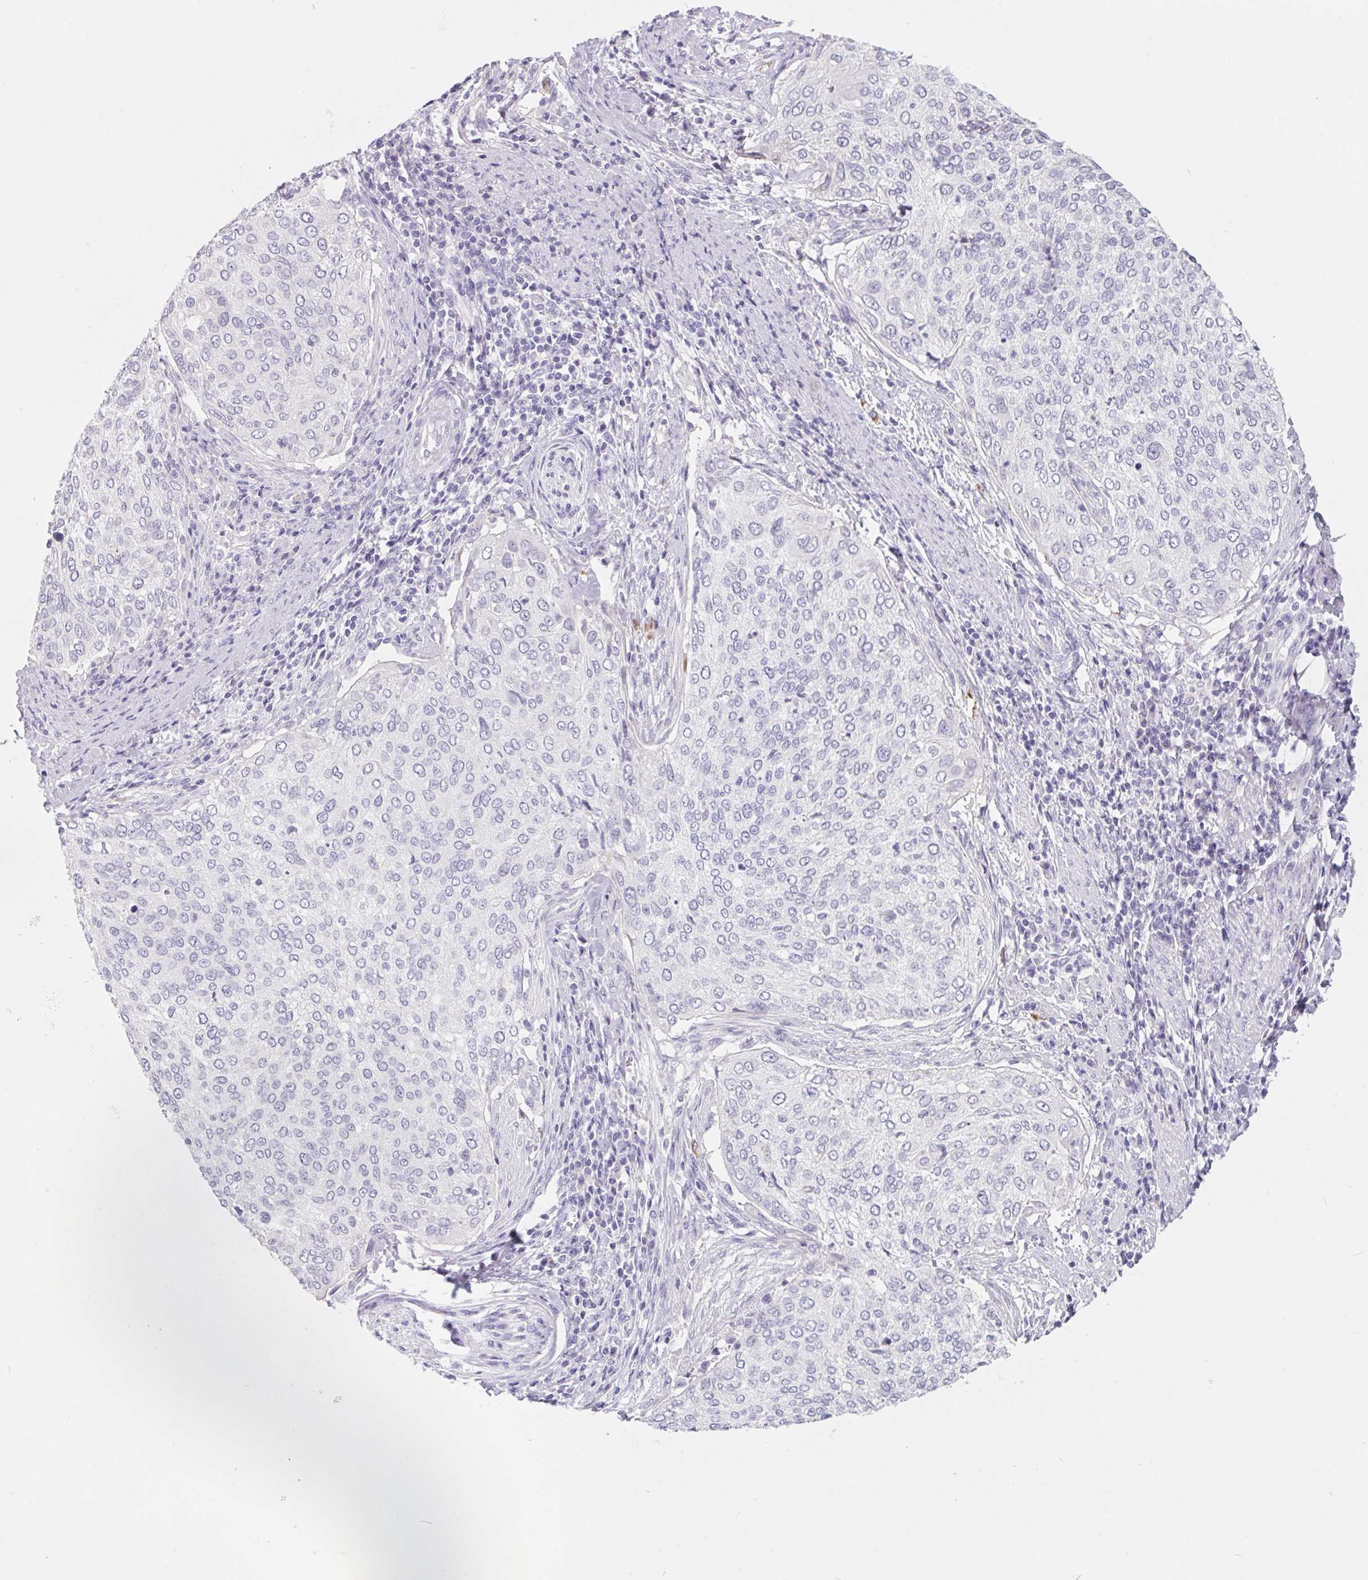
{"staining": {"intensity": "negative", "quantity": "none", "location": "none"}, "tissue": "cervical cancer", "cell_type": "Tumor cells", "image_type": "cancer", "snomed": [{"axis": "morphology", "description": "Squamous cell carcinoma, NOS"}, {"axis": "topography", "description": "Cervix"}], "caption": "The immunohistochemistry image has no significant expression in tumor cells of squamous cell carcinoma (cervical) tissue. (DAB (3,3'-diaminobenzidine) immunohistochemistry, high magnification).", "gene": "FDX1", "patient": {"sex": "female", "age": 38}}